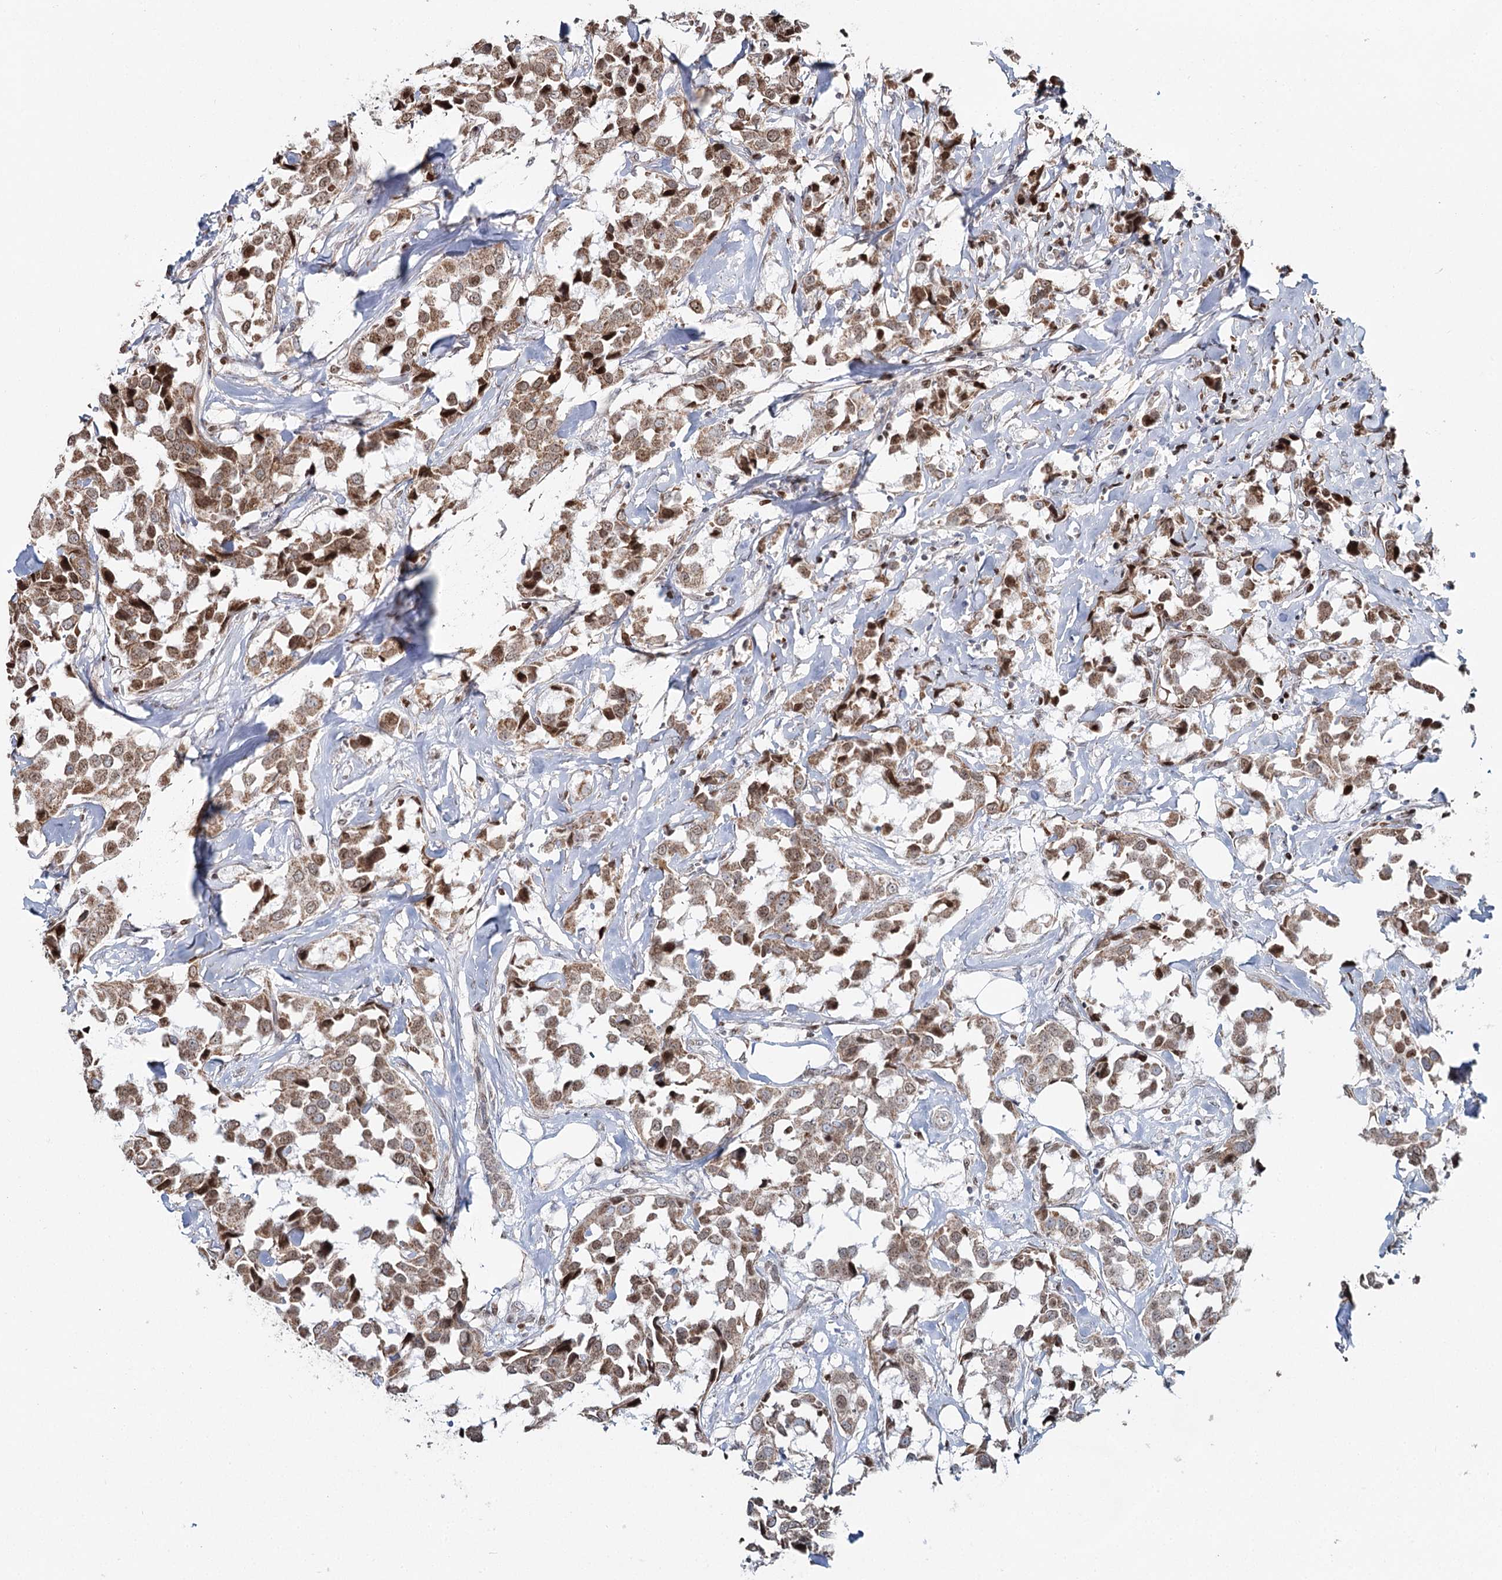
{"staining": {"intensity": "moderate", "quantity": ">75%", "location": "cytoplasmic/membranous,nuclear"}, "tissue": "breast cancer", "cell_type": "Tumor cells", "image_type": "cancer", "snomed": [{"axis": "morphology", "description": "Duct carcinoma"}, {"axis": "topography", "description": "Breast"}], "caption": "Human breast cancer stained for a protein (brown) demonstrates moderate cytoplasmic/membranous and nuclear positive positivity in approximately >75% of tumor cells.", "gene": "PDHX", "patient": {"sex": "female", "age": 80}}